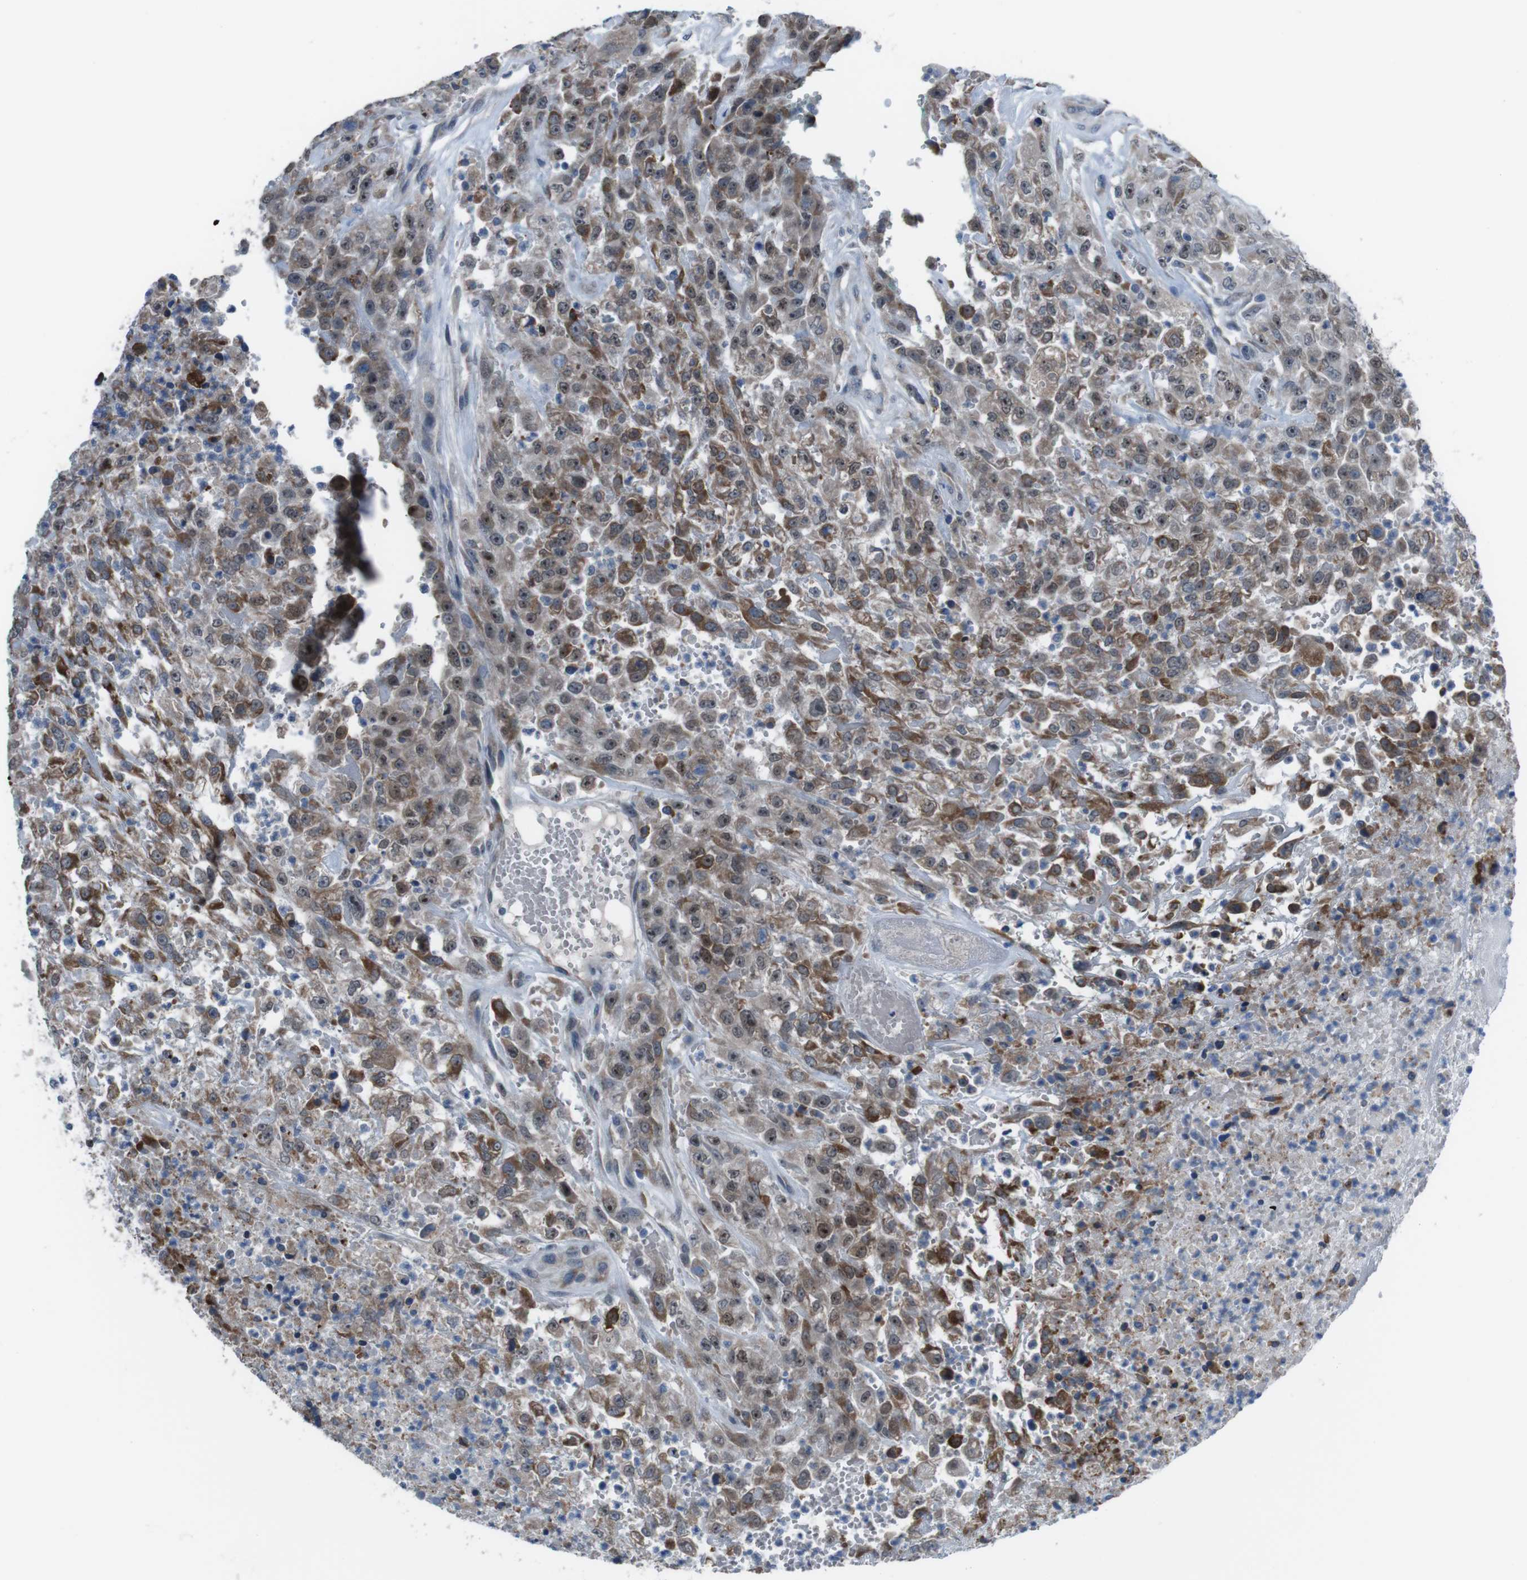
{"staining": {"intensity": "moderate", "quantity": ">75%", "location": "cytoplasmic/membranous"}, "tissue": "urothelial cancer", "cell_type": "Tumor cells", "image_type": "cancer", "snomed": [{"axis": "morphology", "description": "Urothelial carcinoma, High grade"}, {"axis": "topography", "description": "Urinary bladder"}], "caption": "This histopathology image demonstrates urothelial cancer stained with immunohistochemistry (IHC) to label a protein in brown. The cytoplasmic/membranous of tumor cells show moderate positivity for the protein. Nuclei are counter-stained blue.", "gene": "CDH22", "patient": {"sex": "male", "age": 46}}